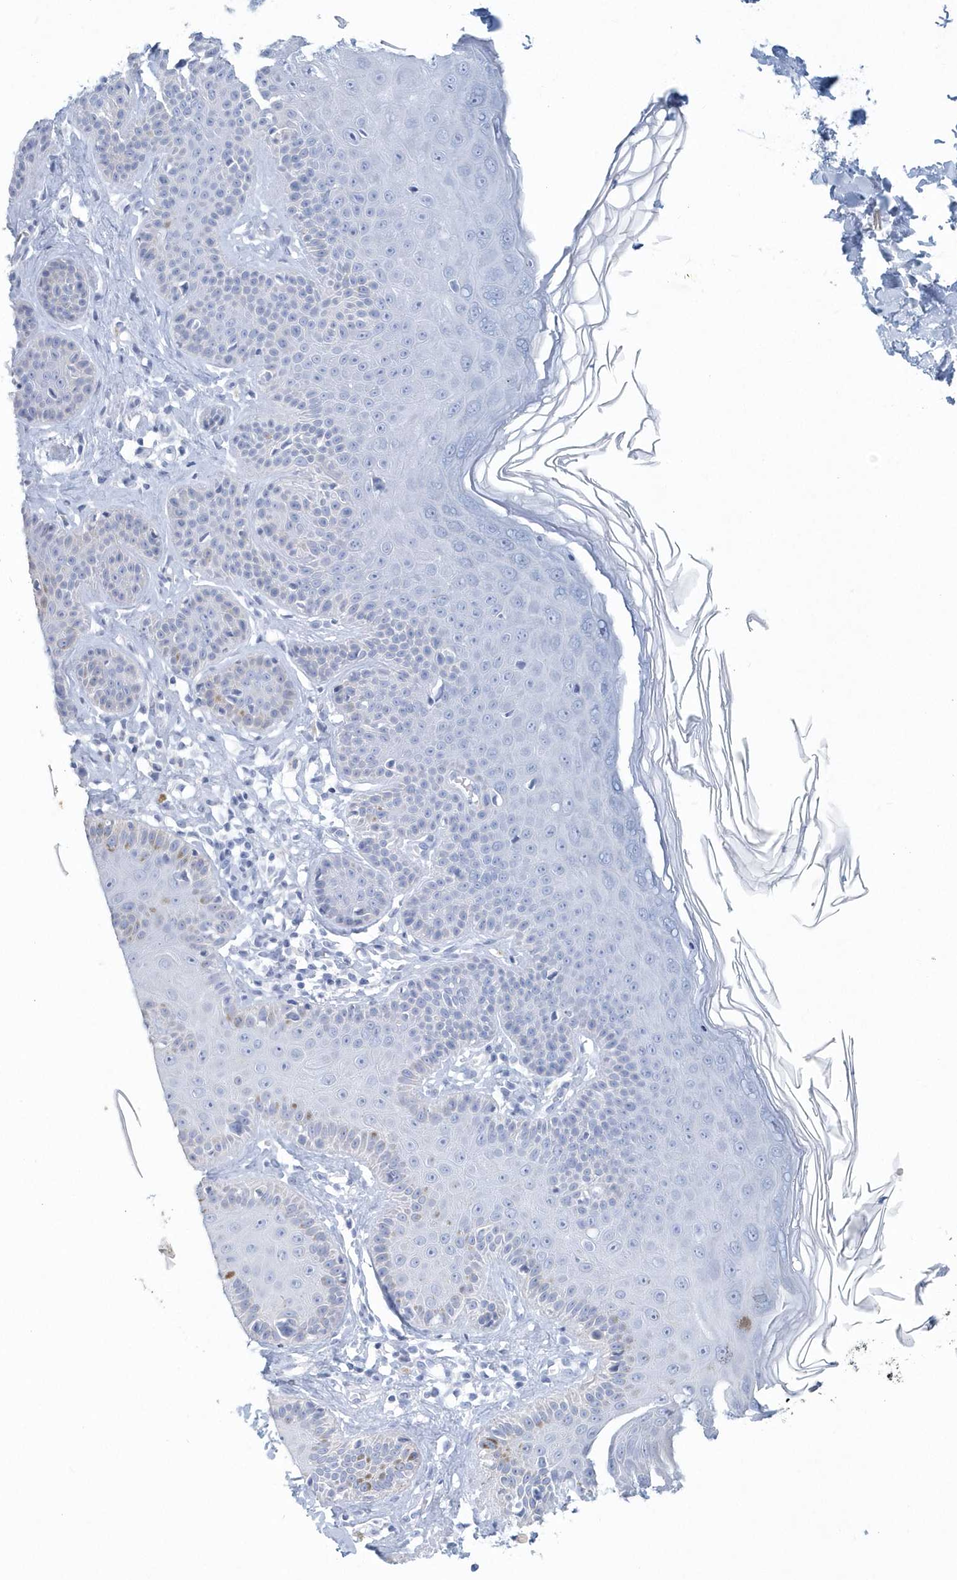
{"staining": {"intensity": "negative", "quantity": "none", "location": "none"}, "tissue": "skin", "cell_type": "Fibroblasts", "image_type": "normal", "snomed": [{"axis": "morphology", "description": "Normal tissue, NOS"}, {"axis": "topography", "description": "Skin"}], "caption": "High magnification brightfield microscopy of benign skin stained with DAB (3,3'-diaminobenzidine) (brown) and counterstained with hematoxylin (blue): fibroblasts show no significant expression. (DAB (3,3'-diaminobenzidine) IHC visualized using brightfield microscopy, high magnification).", "gene": "PTPRO", "patient": {"sex": "male", "age": 52}}